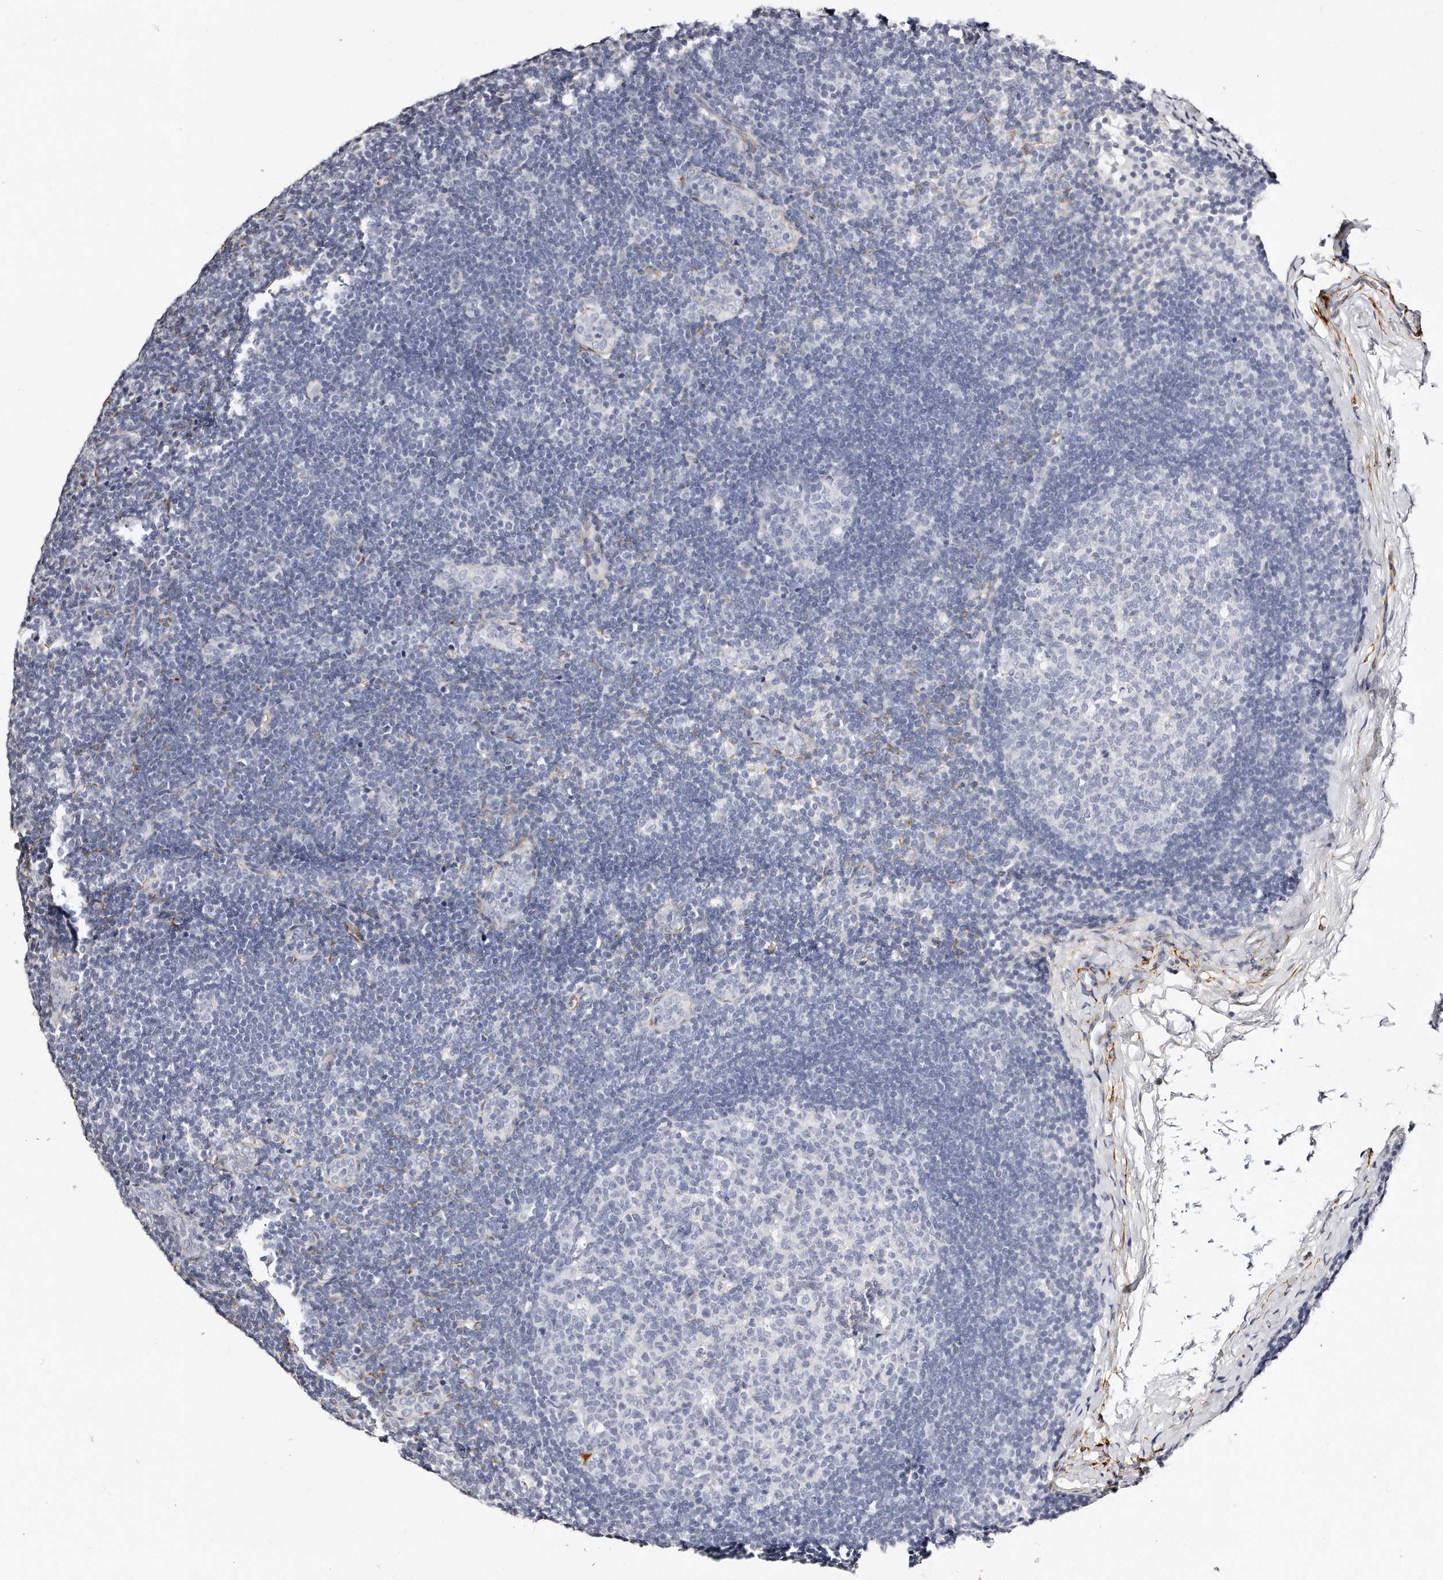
{"staining": {"intensity": "negative", "quantity": "none", "location": "none"}, "tissue": "lymph node", "cell_type": "Germinal center cells", "image_type": "normal", "snomed": [{"axis": "morphology", "description": "Normal tissue, NOS"}, {"axis": "topography", "description": "Lymph node"}], "caption": "High magnification brightfield microscopy of normal lymph node stained with DAB (3,3'-diaminobenzidine) (brown) and counterstained with hematoxylin (blue): germinal center cells show no significant positivity. (Stains: DAB immunohistochemistry (IHC) with hematoxylin counter stain, Microscopy: brightfield microscopy at high magnification).", "gene": "LMOD1", "patient": {"sex": "female", "age": 22}}